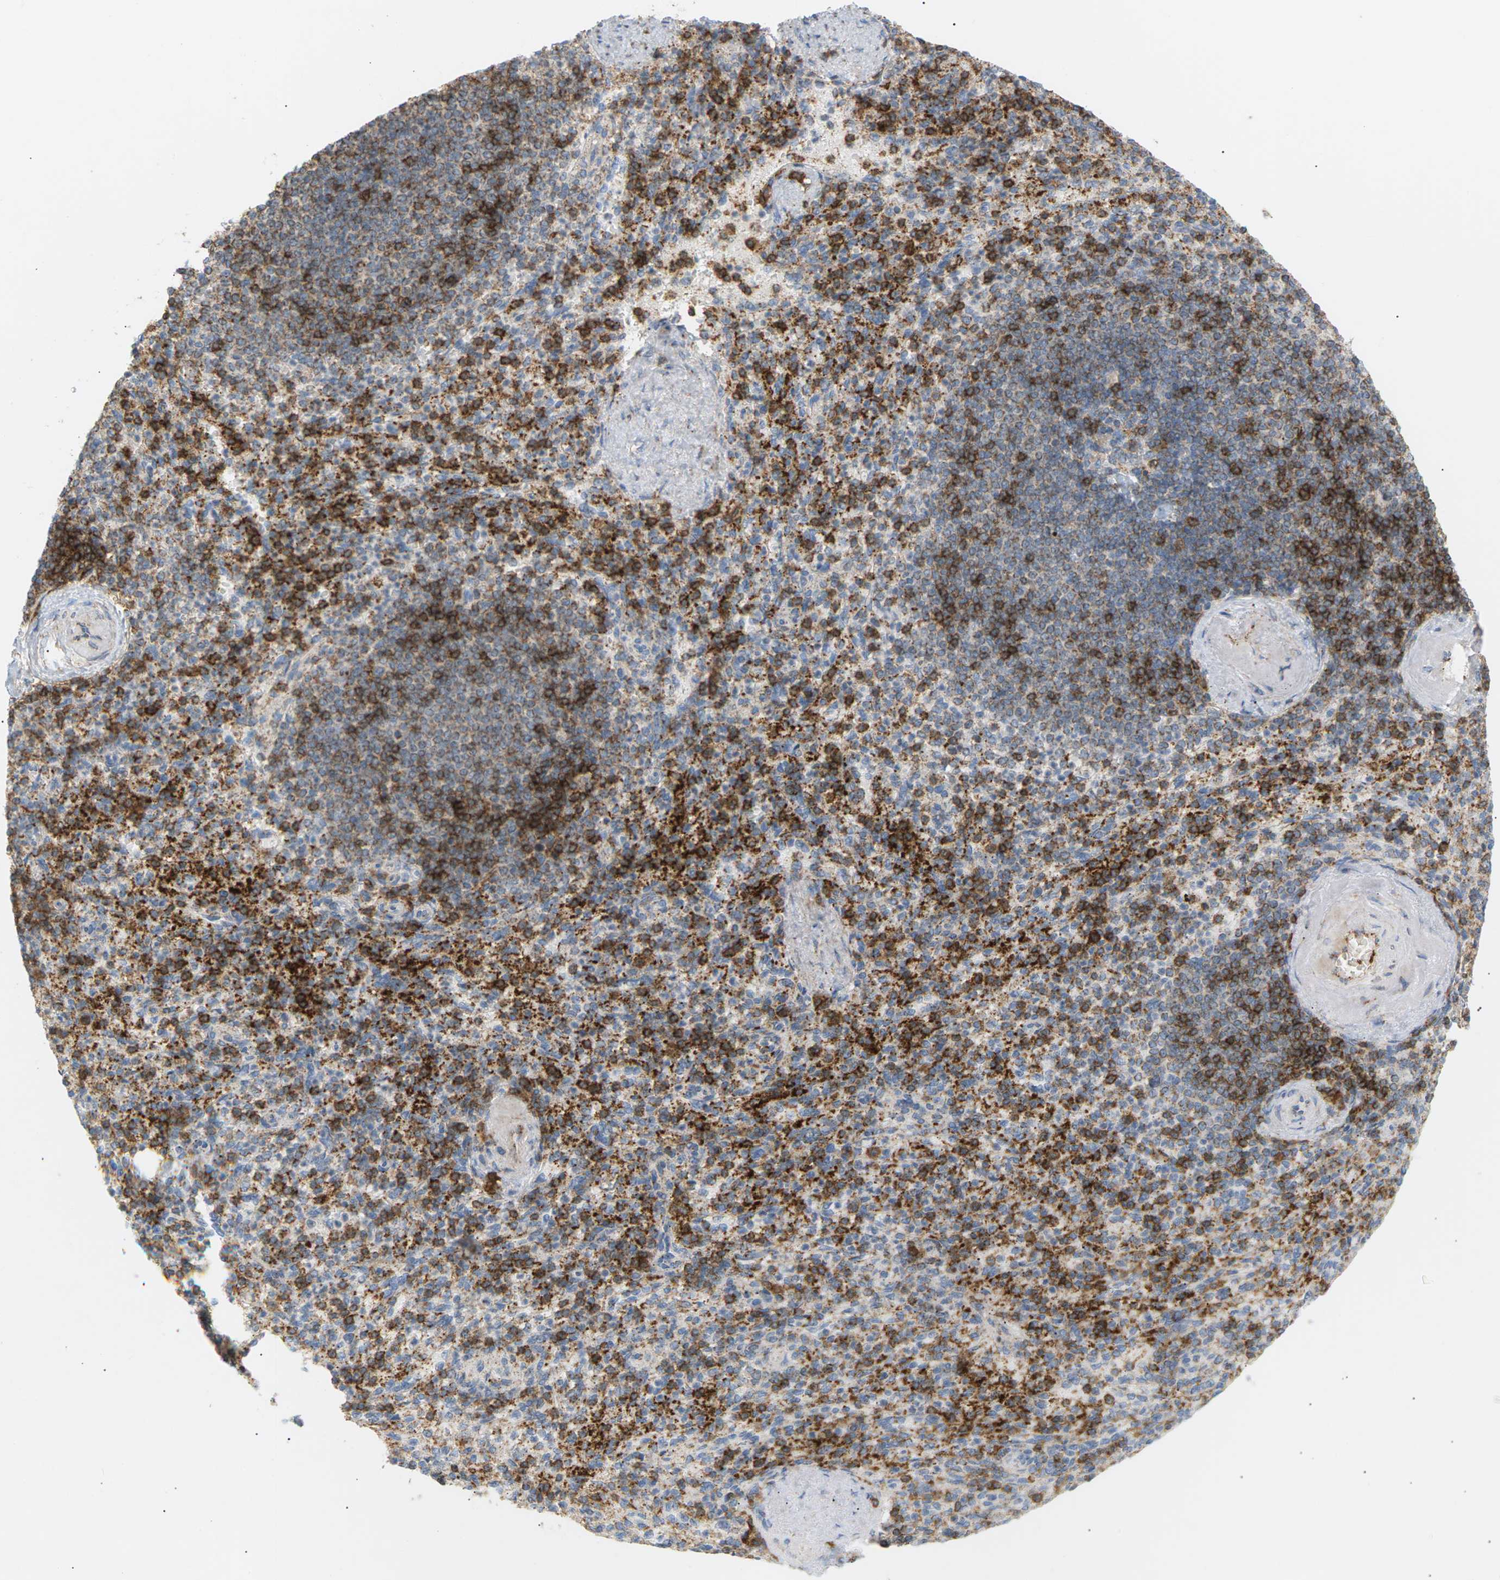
{"staining": {"intensity": "strong", "quantity": "25%-75%", "location": "cytoplasmic/membranous"}, "tissue": "spleen", "cell_type": "Cells in red pulp", "image_type": "normal", "snomed": [{"axis": "morphology", "description": "Normal tissue, NOS"}, {"axis": "topography", "description": "Spleen"}], "caption": "Spleen stained with DAB immunohistochemistry displays high levels of strong cytoplasmic/membranous staining in about 25%-75% of cells in red pulp.", "gene": "LIME1", "patient": {"sex": "female", "age": 74}}